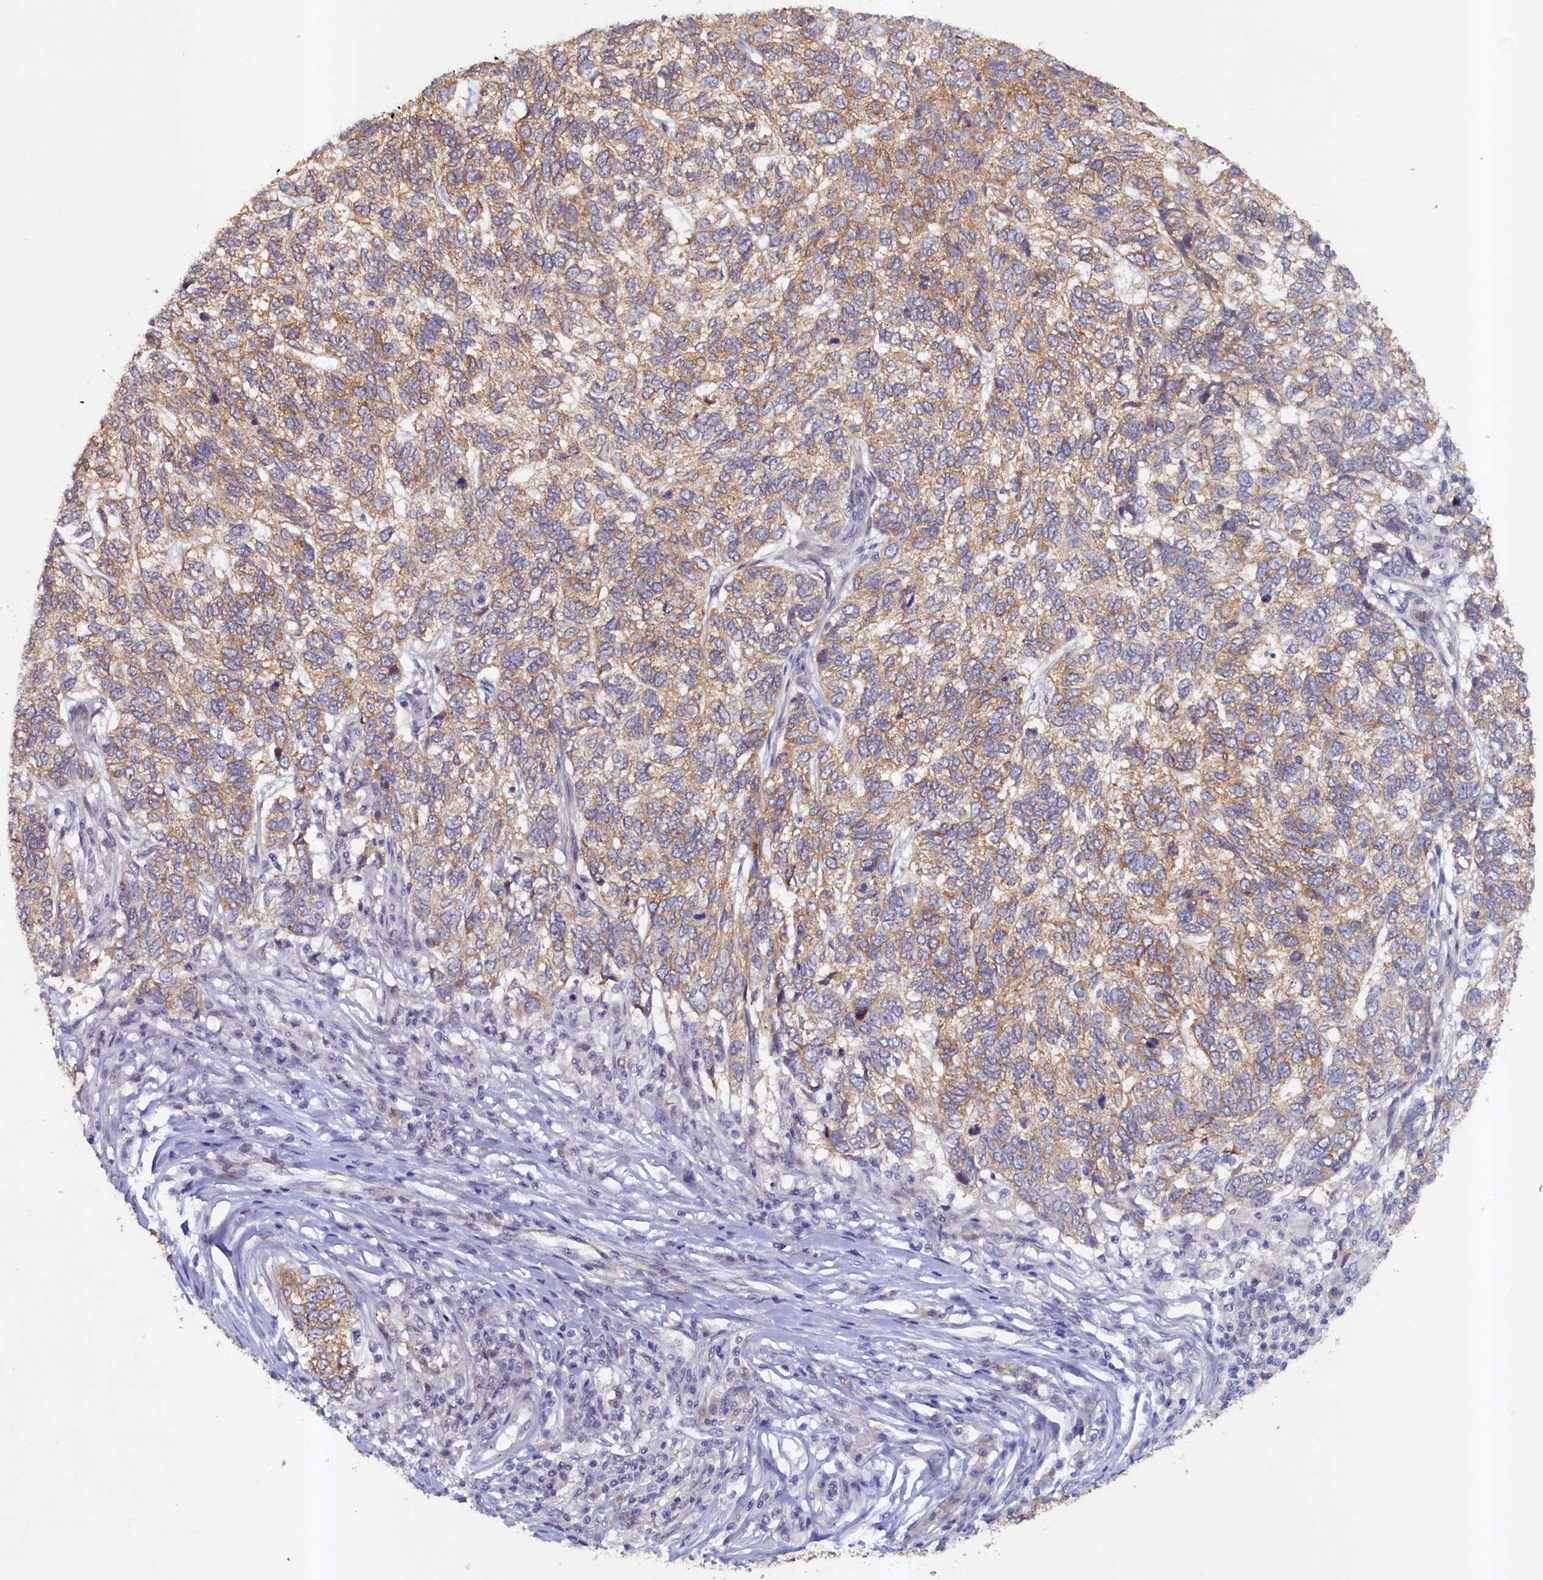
{"staining": {"intensity": "moderate", "quantity": ">75%", "location": "cytoplasmic/membranous"}, "tissue": "skin cancer", "cell_type": "Tumor cells", "image_type": "cancer", "snomed": [{"axis": "morphology", "description": "Basal cell carcinoma"}, {"axis": "topography", "description": "Skin"}], "caption": "Protein expression analysis of skin cancer demonstrates moderate cytoplasmic/membranous staining in approximately >75% of tumor cells.", "gene": "PACSIN3", "patient": {"sex": "female", "age": 65}}